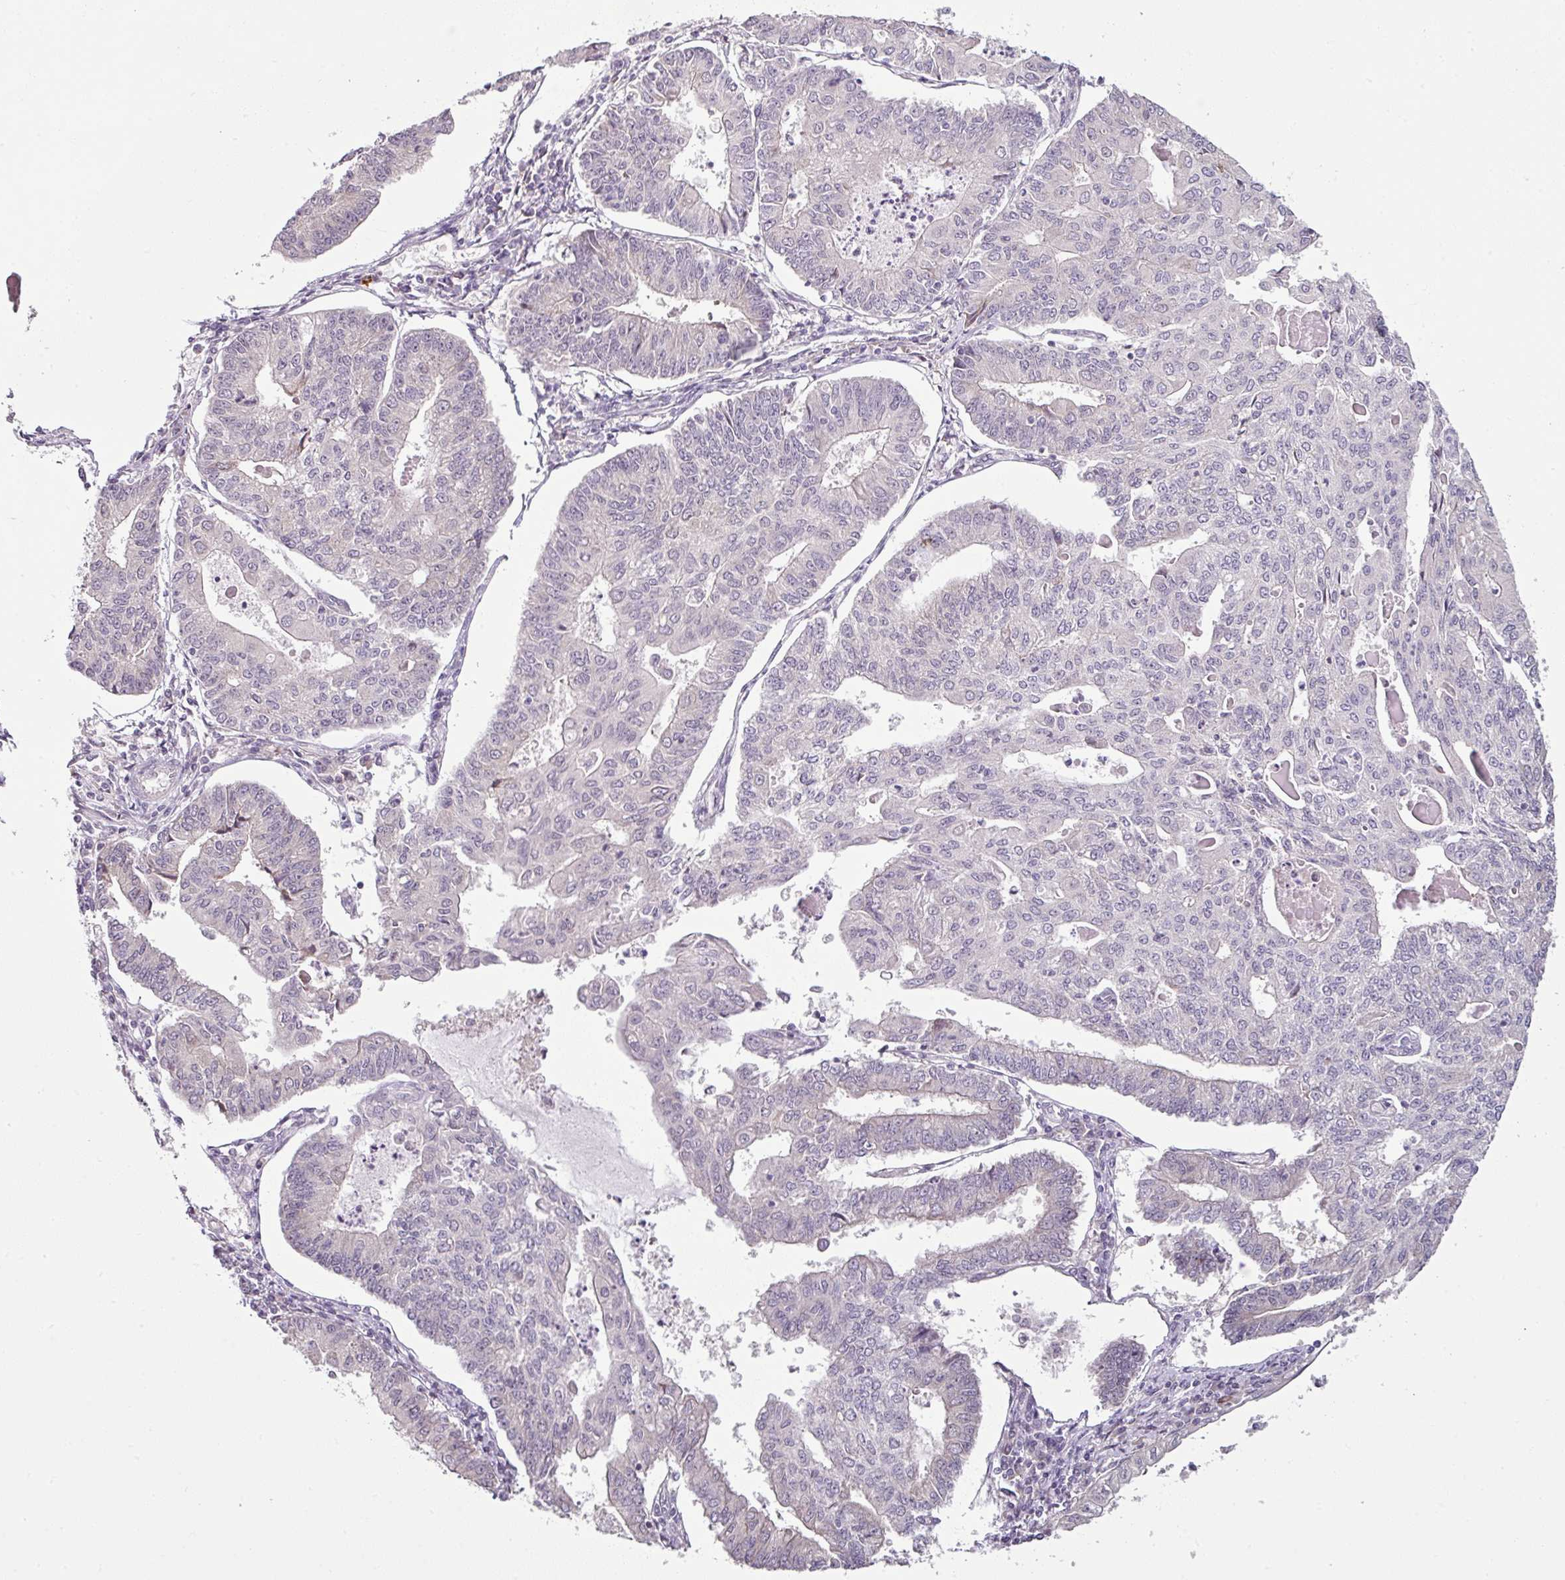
{"staining": {"intensity": "negative", "quantity": "none", "location": "none"}, "tissue": "endometrial cancer", "cell_type": "Tumor cells", "image_type": "cancer", "snomed": [{"axis": "morphology", "description": "Adenocarcinoma, NOS"}, {"axis": "topography", "description": "Endometrium"}], "caption": "An image of endometrial cancer stained for a protein exhibits no brown staining in tumor cells.", "gene": "OR52D1", "patient": {"sex": "female", "age": 56}}